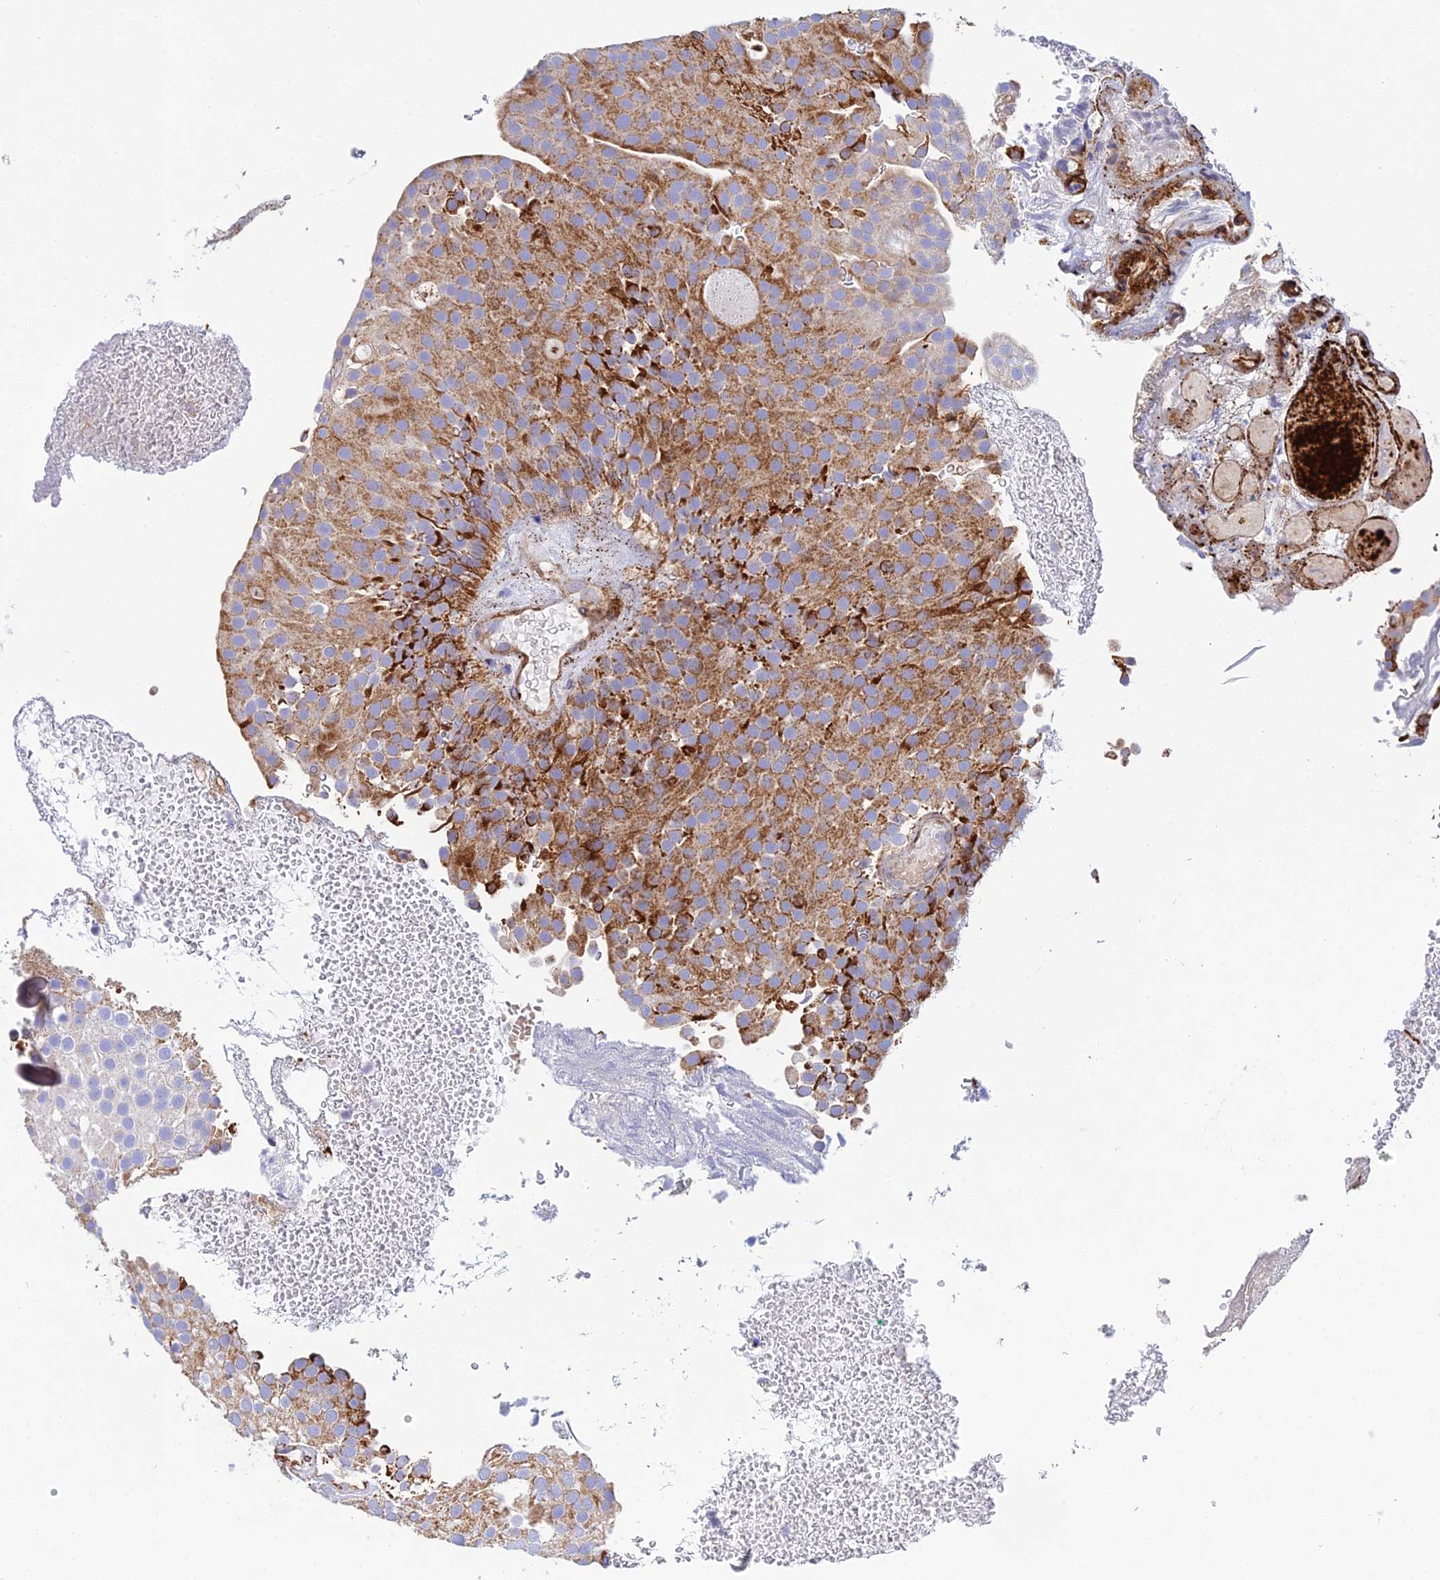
{"staining": {"intensity": "moderate", "quantity": ">75%", "location": "cytoplasmic/membranous"}, "tissue": "urothelial cancer", "cell_type": "Tumor cells", "image_type": "cancer", "snomed": [{"axis": "morphology", "description": "Urothelial carcinoma, Low grade"}, {"axis": "topography", "description": "Urinary bladder"}], "caption": "Immunohistochemical staining of urothelial cancer displays medium levels of moderate cytoplasmic/membranous protein positivity in about >75% of tumor cells.", "gene": "CSPG4", "patient": {"sex": "male", "age": 78}}